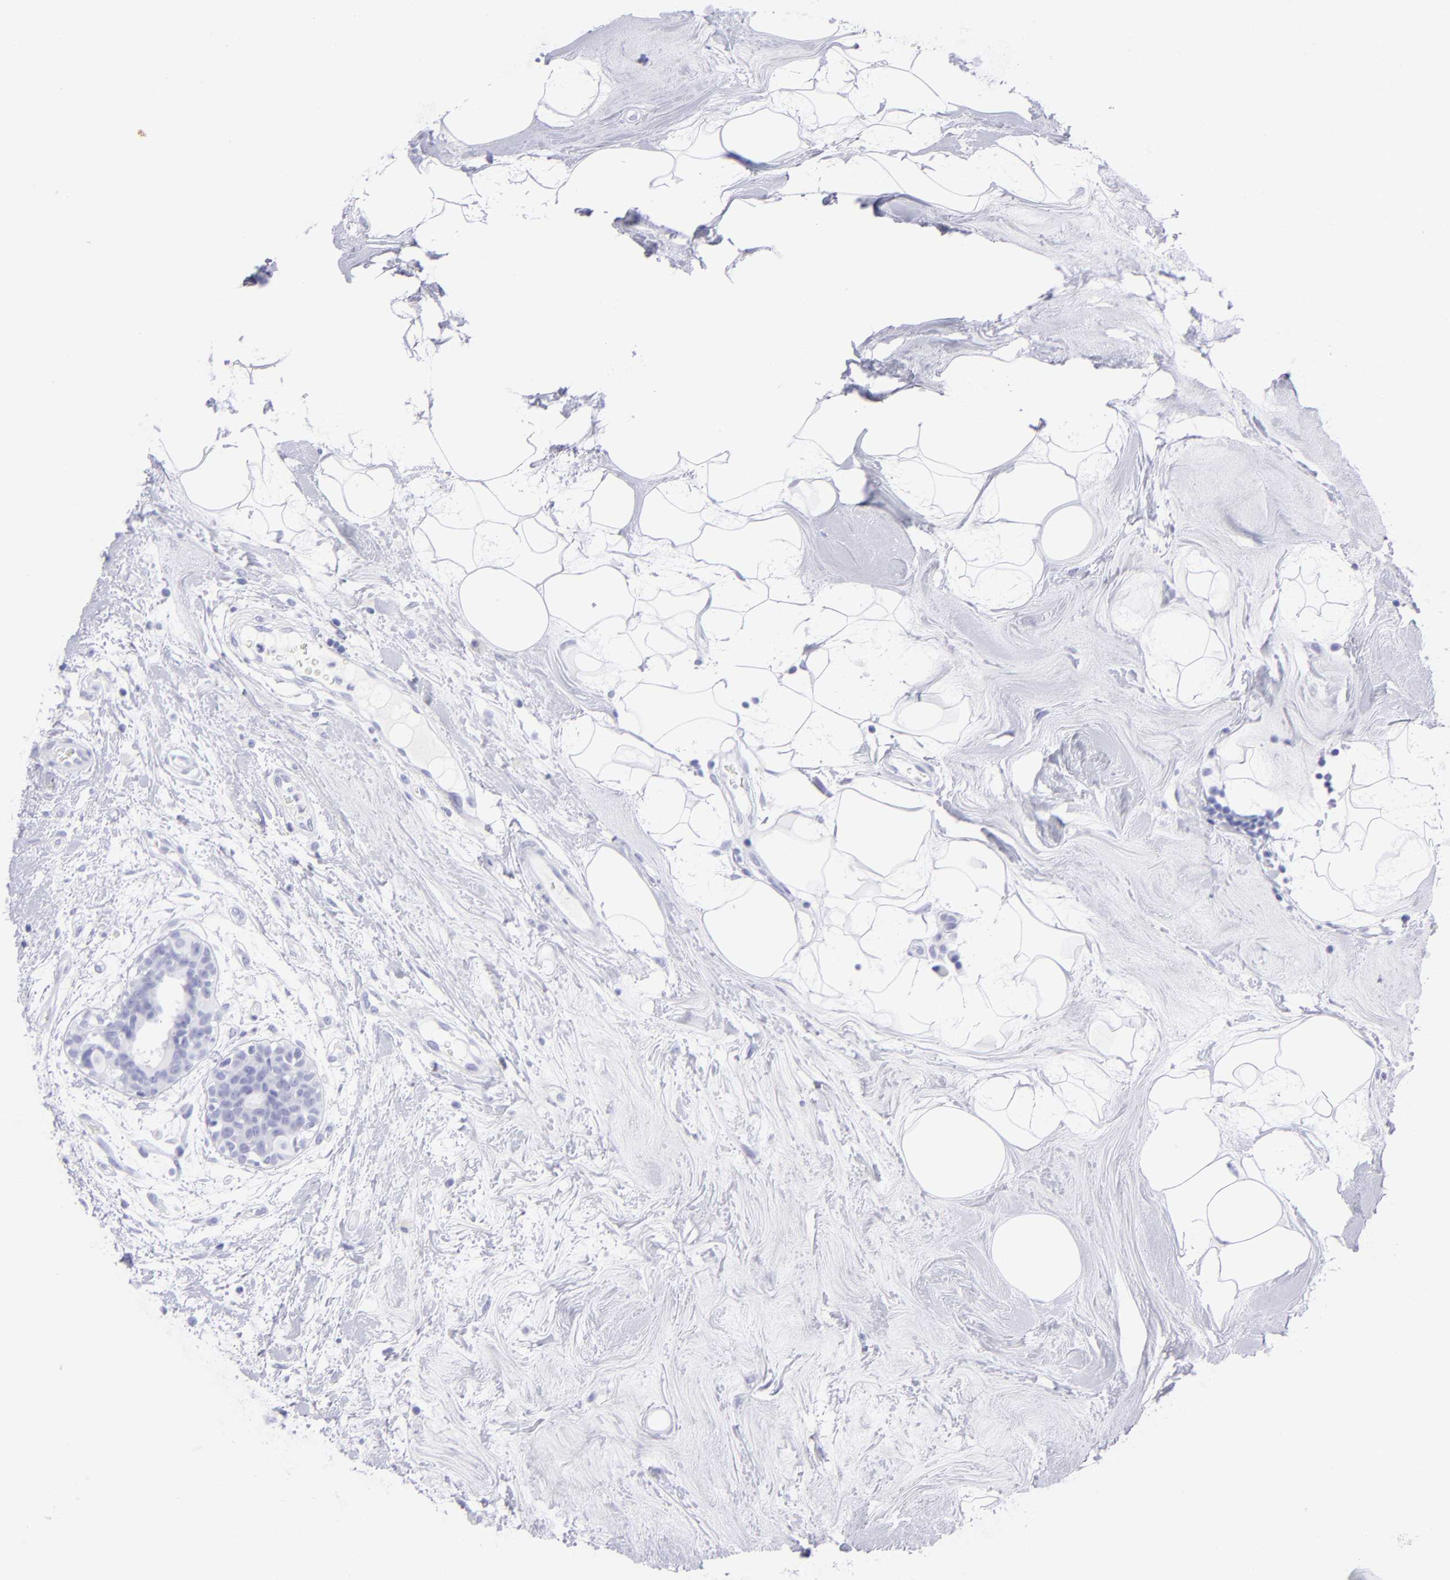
{"staining": {"intensity": "negative", "quantity": "none", "location": "none"}, "tissue": "breast cancer", "cell_type": "Tumor cells", "image_type": "cancer", "snomed": [{"axis": "morphology", "description": "Duct carcinoma"}, {"axis": "topography", "description": "Breast"}], "caption": "DAB immunohistochemical staining of breast cancer (invasive ductal carcinoma) exhibits no significant staining in tumor cells. The staining is performed using DAB (3,3'-diaminobenzidine) brown chromogen with nuclei counter-stained in using hematoxylin.", "gene": "SLC1A3", "patient": {"sex": "female", "age": 40}}